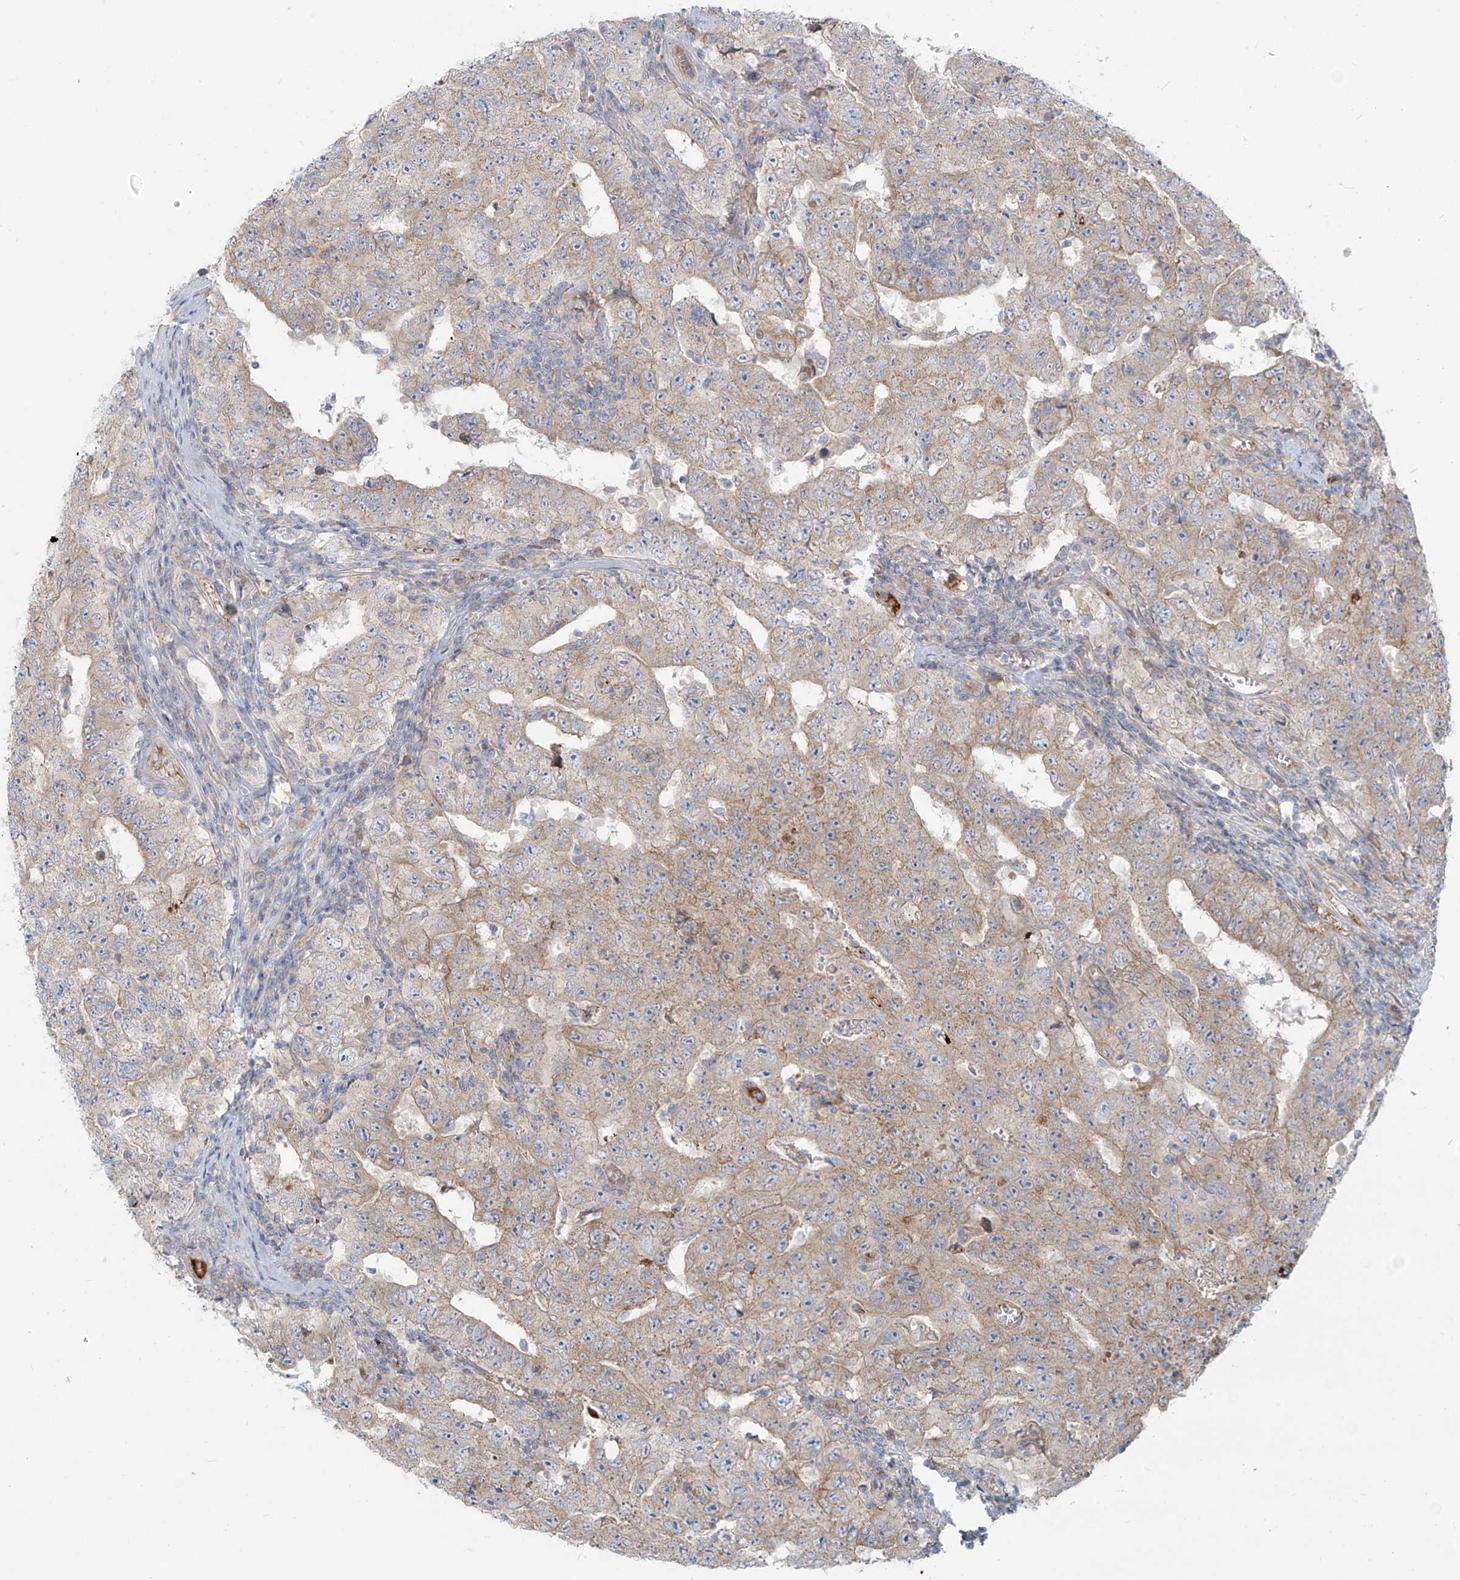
{"staining": {"intensity": "moderate", "quantity": "25%-75%", "location": "cytoplasmic/membranous"}, "tissue": "testis cancer", "cell_type": "Tumor cells", "image_type": "cancer", "snomed": [{"axis": "morphology", "description": "Carcinoma, Embryonal, NOS"}, {"axis": "topography", "description": "Testis"}], "caption": "Approximately 25%-75% of tumor cells in human testis cancer reveal moderate cytoplasmic/membranous protein expression as visualized by brown immunohistochemical staining.", "gene": "LZTS3", "patient": {"sex": "male", "age": 26}}